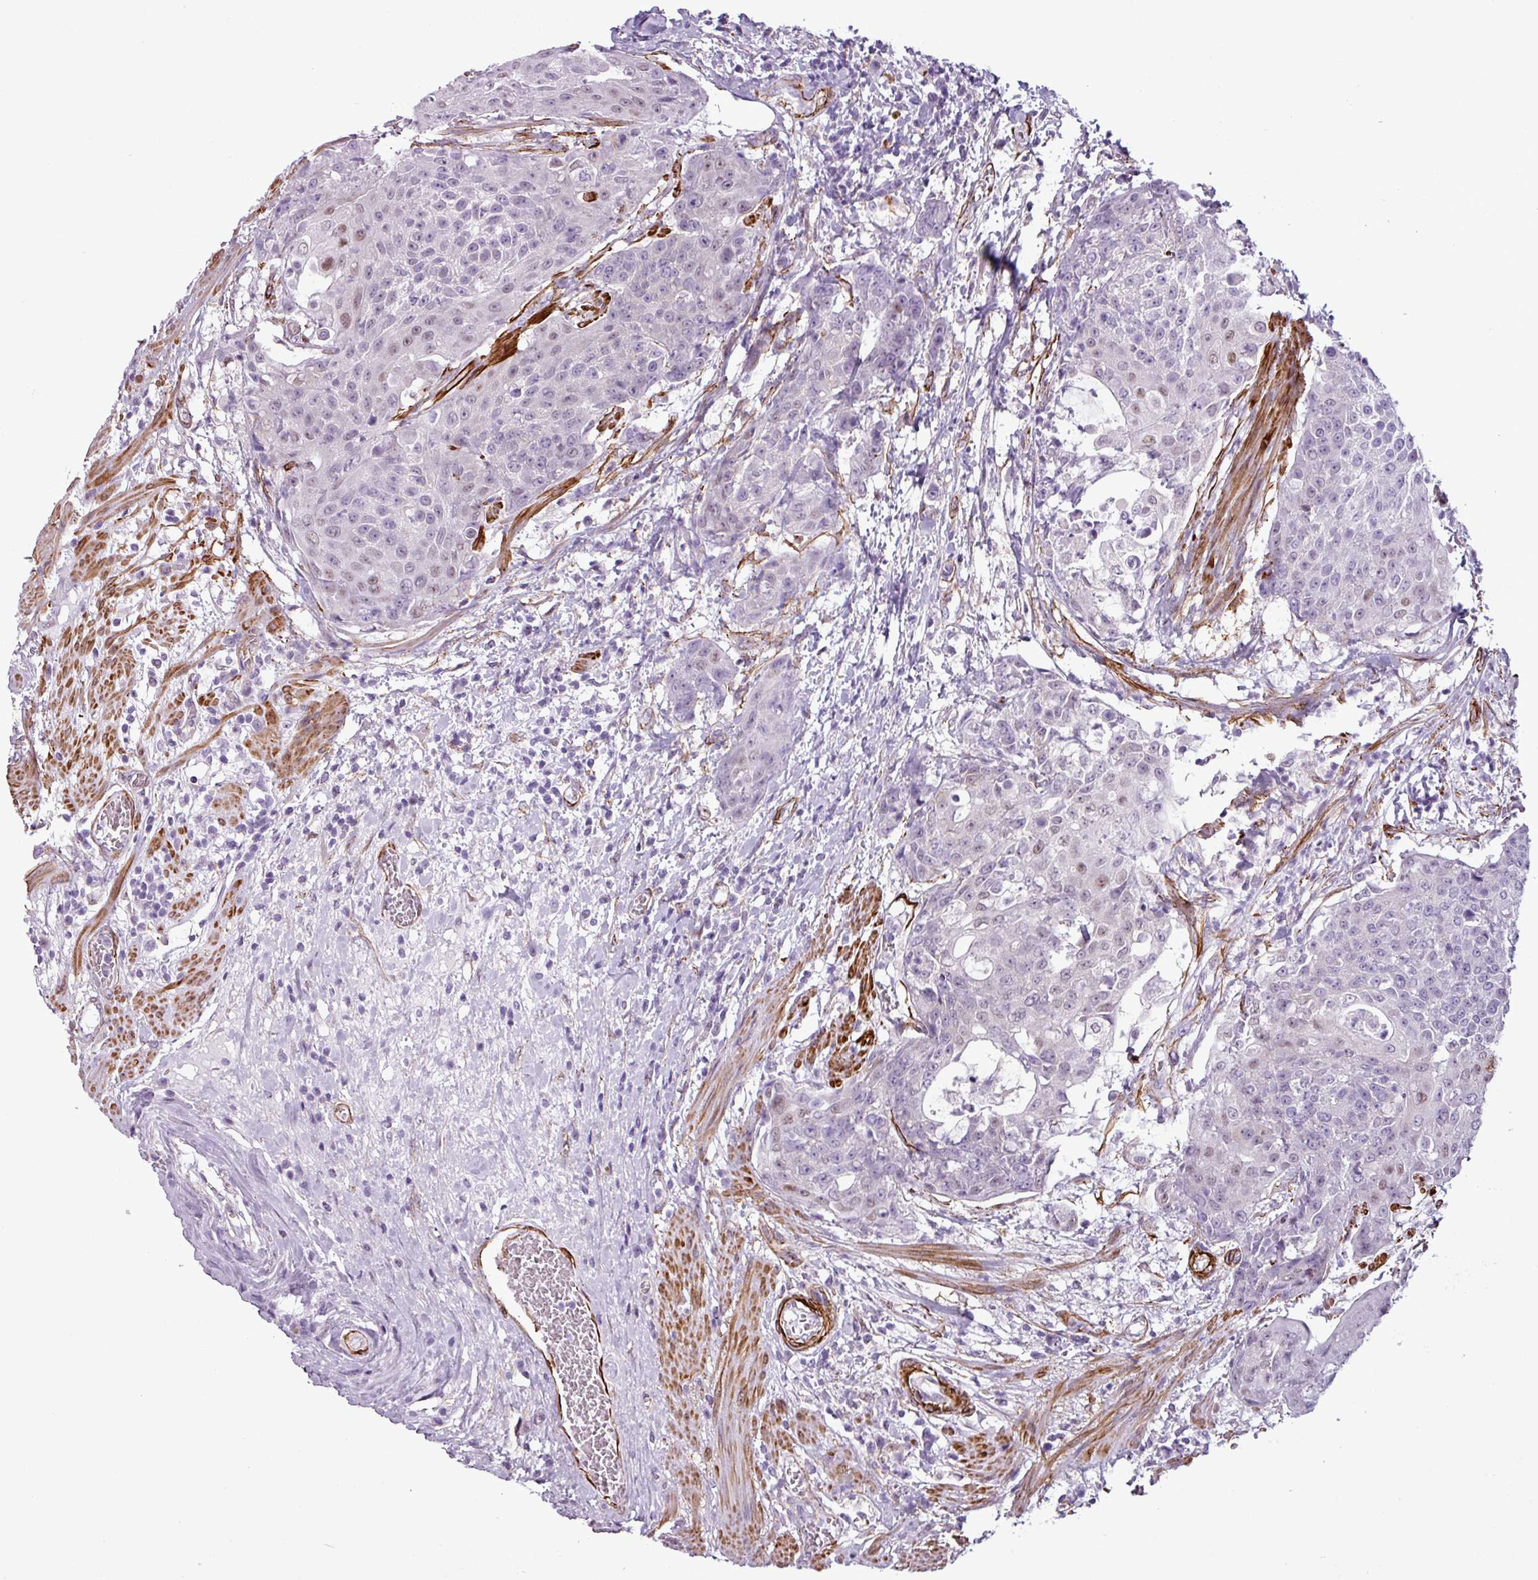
{"staining": {"intensity": "moderate", "quantity": "<25%", "location": "nuclear"}, "tissue": "urothelial cancer", "cell_type": "Tumor cells", "image_type": "cancer", "snomed": [{"axis": "morphology", "description": "Urothelial carcinoma, High grade"}, {"axis": "topography", "description": "Urinary bladder"}], "caption": "Urothelial cancer stained with IHC reveals moderate nuclear positivity in approximately <25% of tumor cells.", "gene": "ATP10A", "patient": {"sex": "female", "age": 63}}